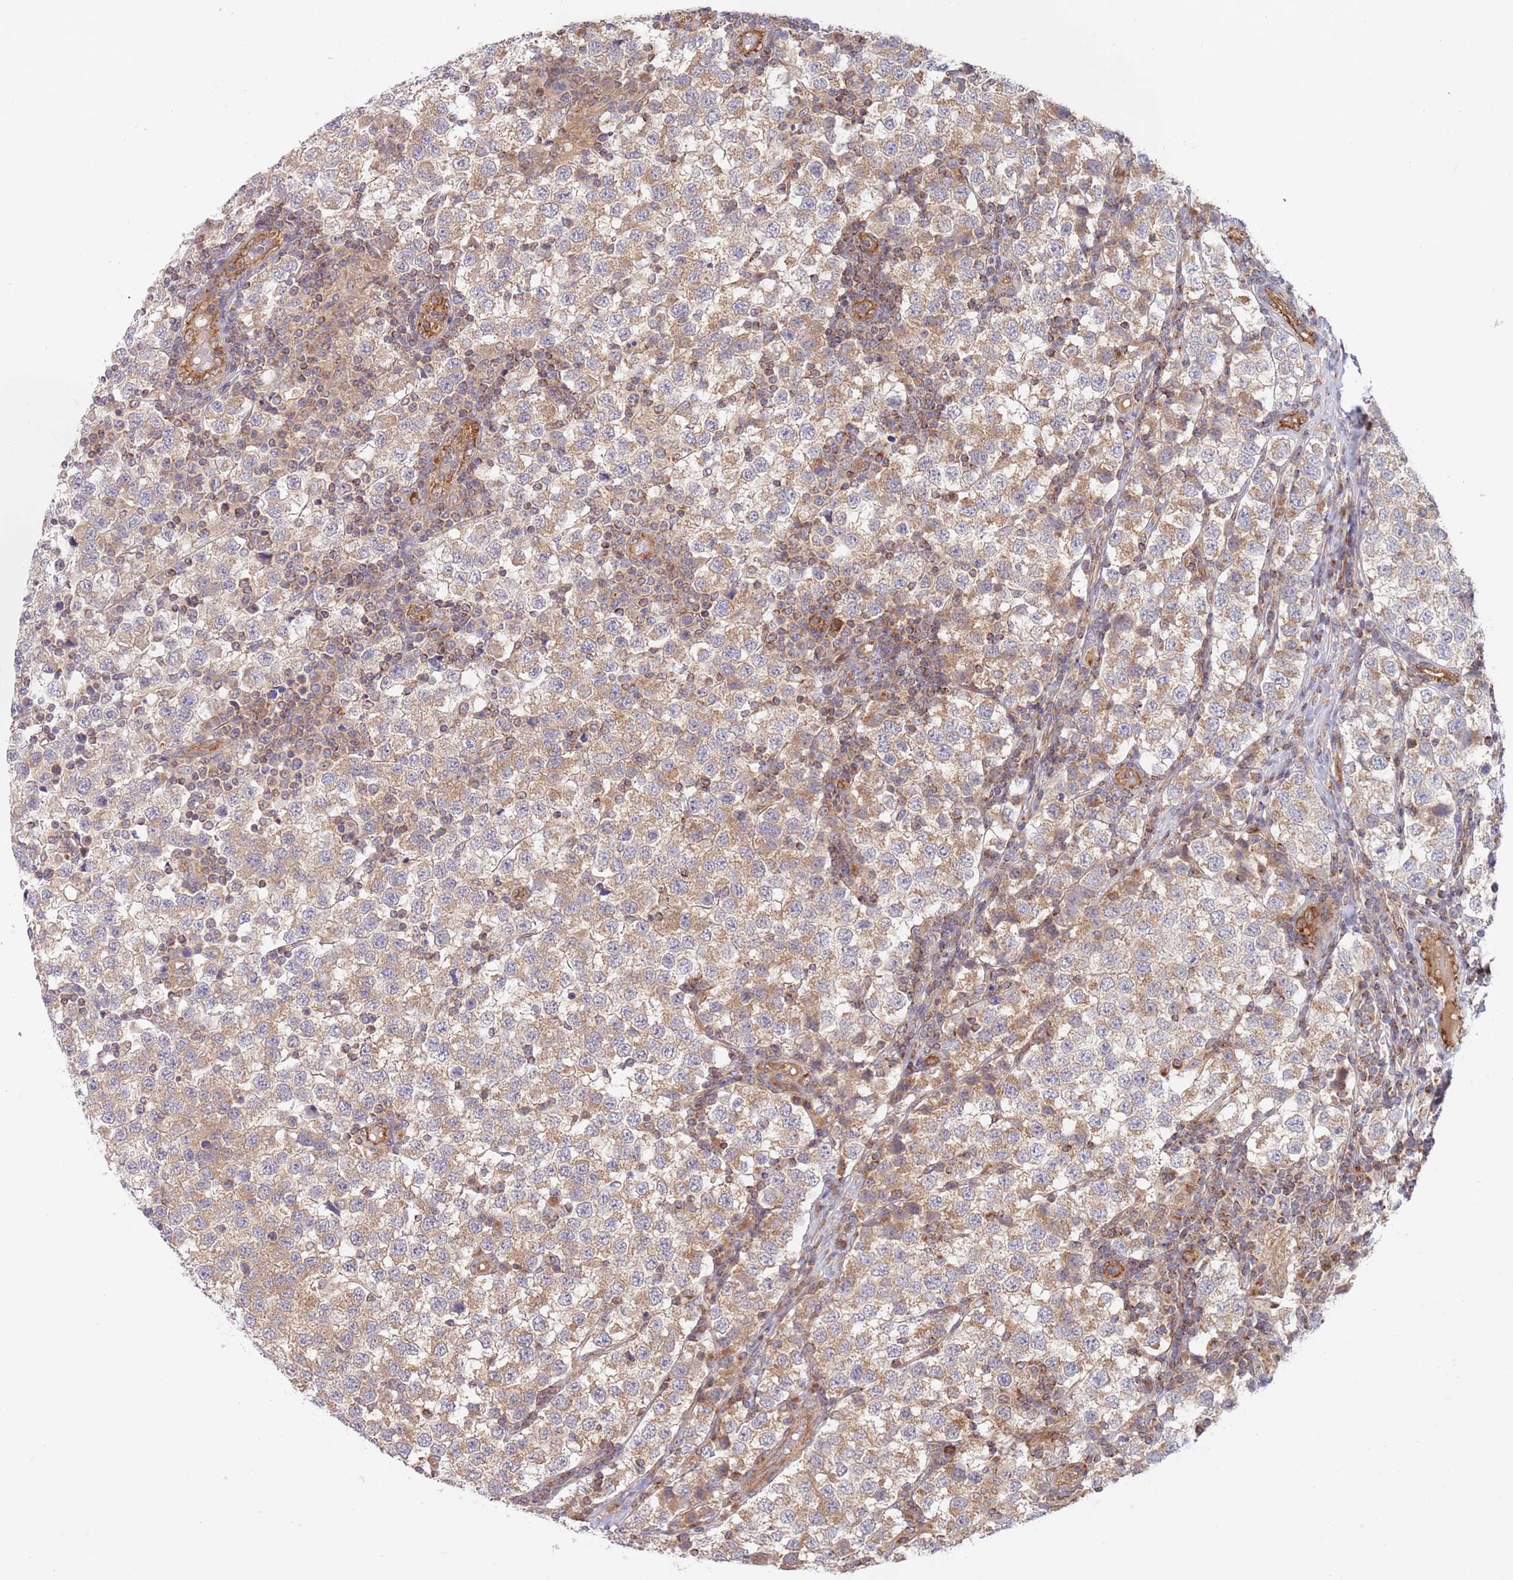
{"staining": {"intensity": "weak", "quantity": ">75%", "location": "cytoplasmic/membranous"}, "tissue": "testis cancer", "cell_type": "Tumor cells", "image_type": "cancer", "snomed": [{"axis": "morphology", "description": "Seminoma, NOS"}, {"axis": "topography", "description": "Testis"}], "caption": "An immunohistochemistry micrograph of neoplastic tissue is shown. Protein staining in brown labels weak cytoplasmic/membranous positivity in testis seminoma within tumor cells.", "gene": "GUK1", "patient": {"sex": "male", "age": 34}}